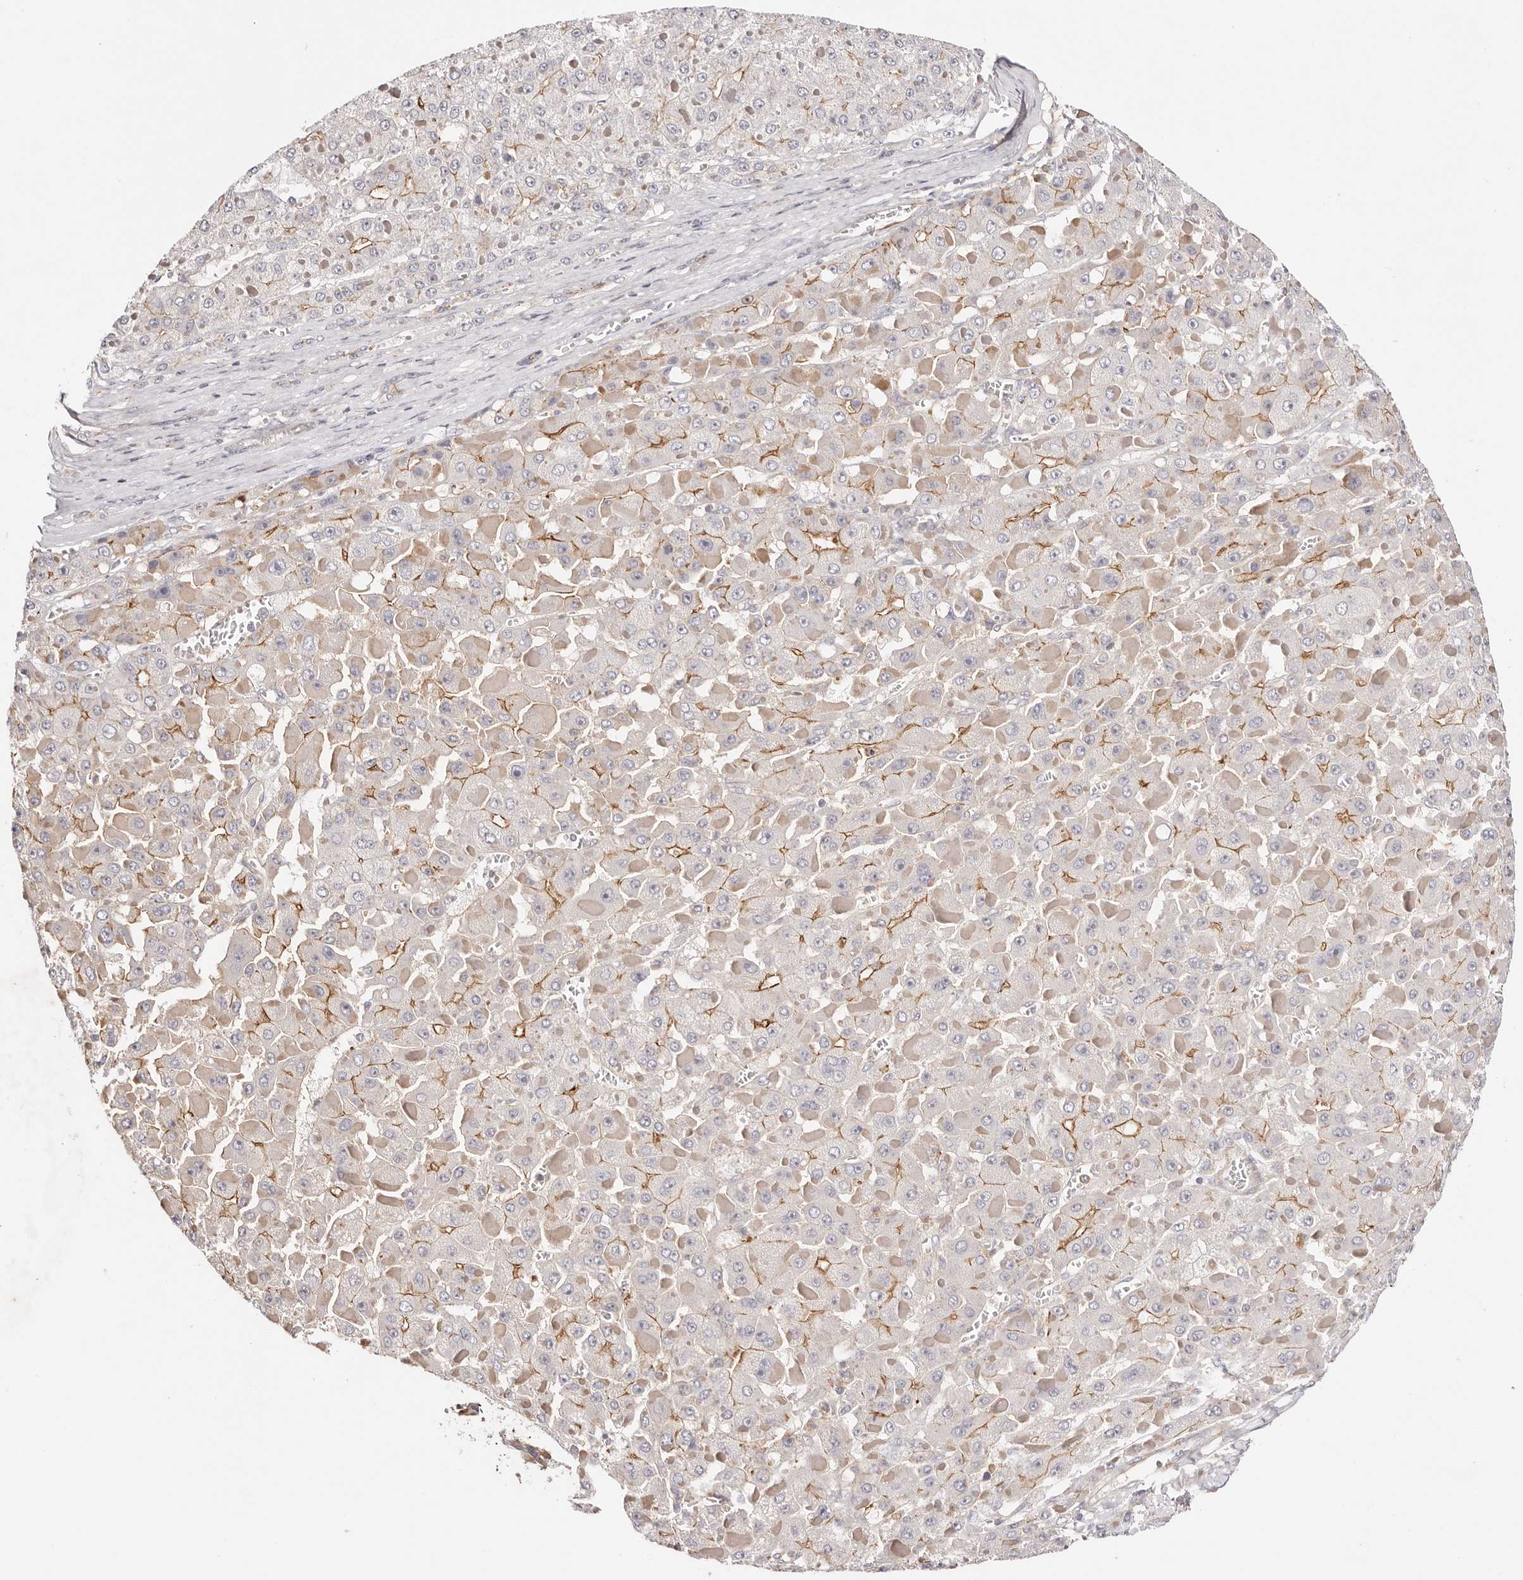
{"staining": {"intensity": "moderate", "quantity": "<25%", "location": "cytoplasmic/membranous"}, "tissue": "liver cancer", "cell_type": "Tumor cells", "image_type": "cancer", "snomed": [{"axis": "morphology", "description": "Carcinoma, Hepatocellular, NOS"}, {"axis": "topography", "description": "Liver"}], "caption": "Immunohistochemical staining of liver hepatocellular carcinoma displays low levels of moderate cytoplasmic/membranous protein staining in approximately <25% of tumor cells.", "gene": "SLC35B2", "patient": {"sex": "female", "age": 73}}